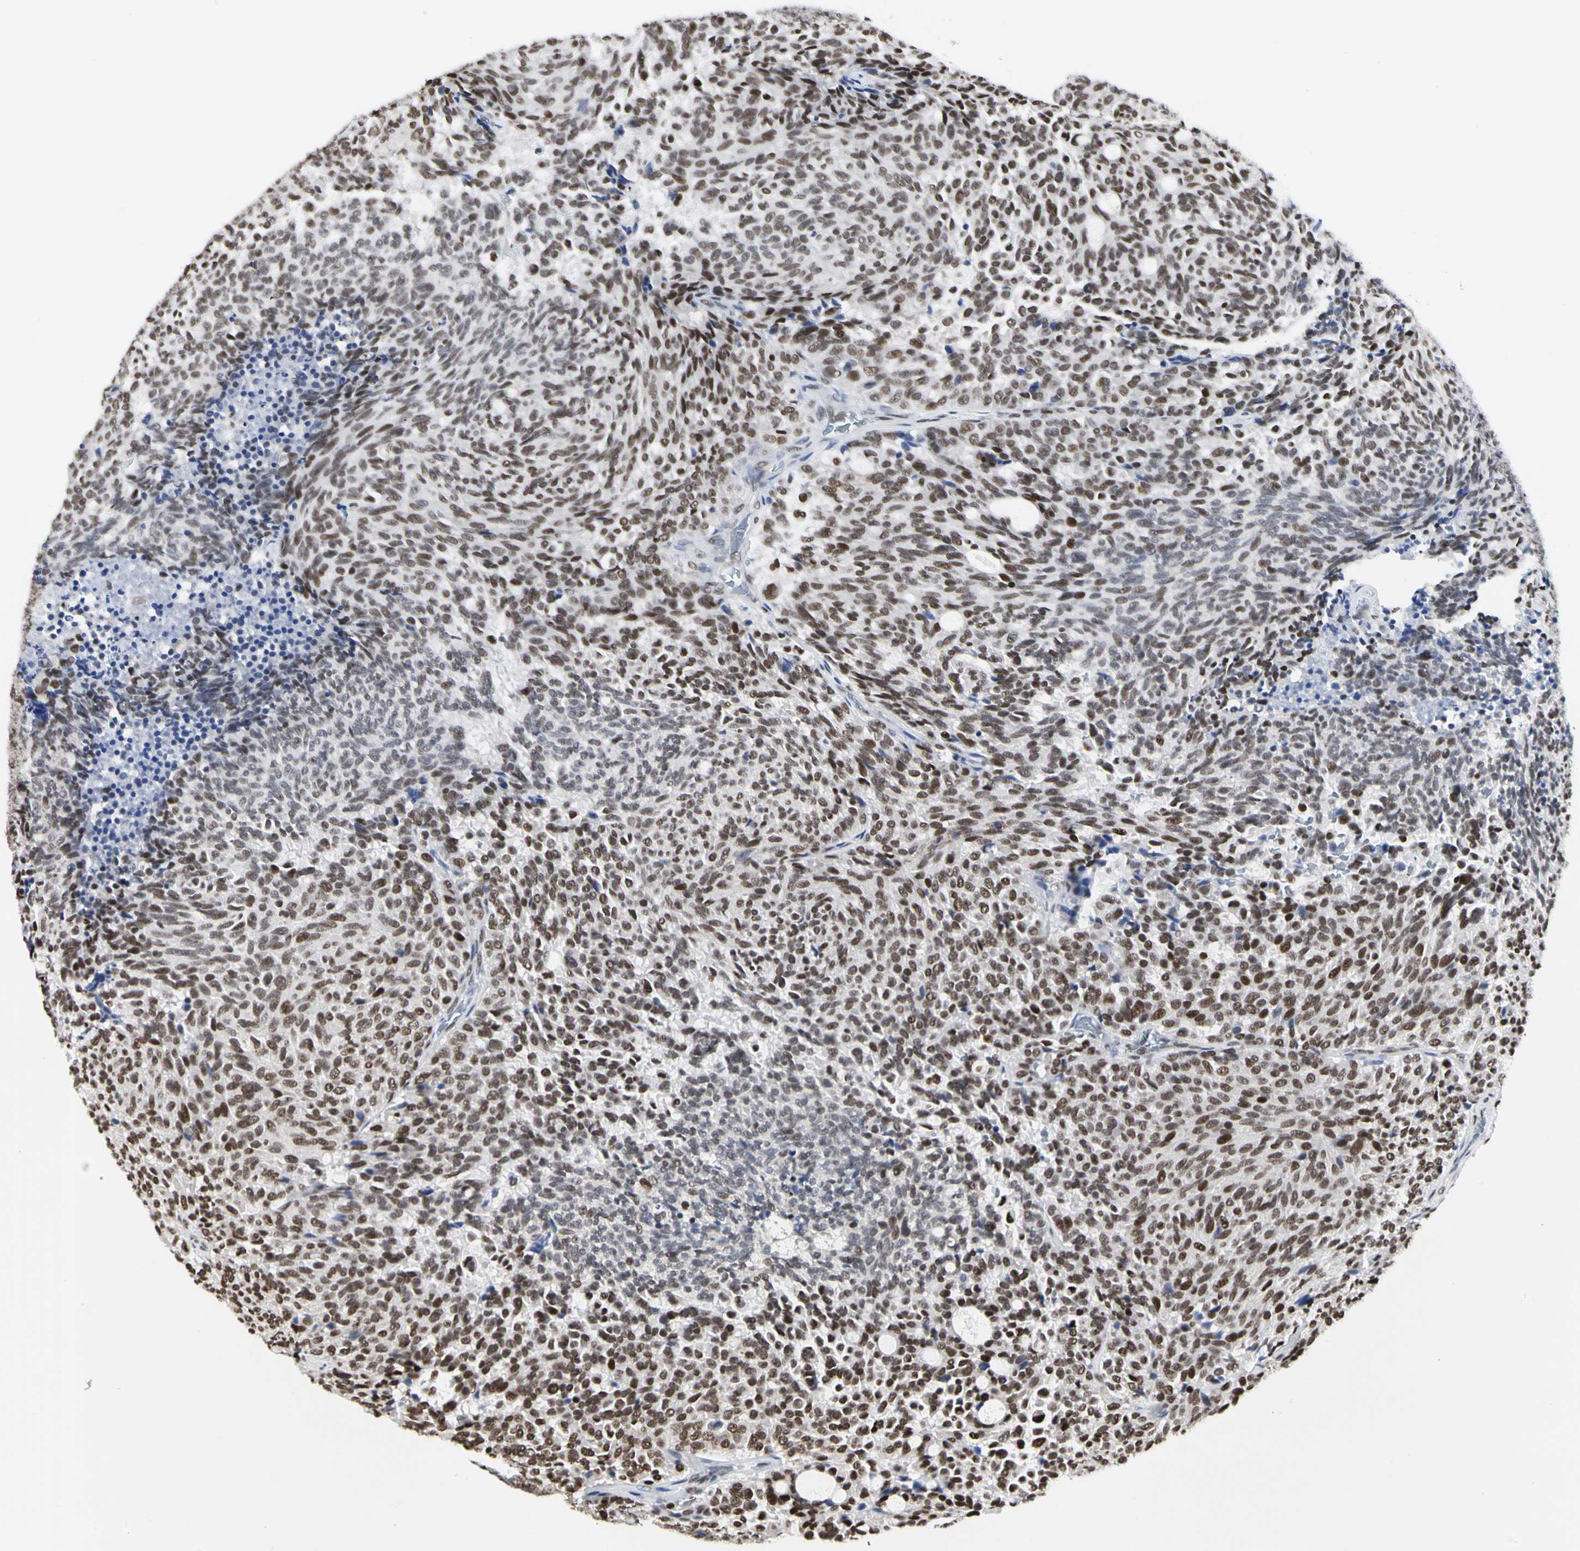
{"staining": {"intensity": "moderate", "quantity": ">75%", "location": "nuclear"}, "tissue": "carcinoid", "cell_type": "Tumor cells", "image_type": "cancer", "snomed": [{"axis": "morphology", "description": "Carcinoid, malignant, NOS"}, {"axis": "topography", "description": "Pancreas"}], "caption": "Malignant carcinoid stained with DAB immunohistochemistry reveals medium levels of moderate nuclear positivity in about >75% of tumor cells.", "gene": "PRMT3", "patient": {"sex": "female", "age": 54}}